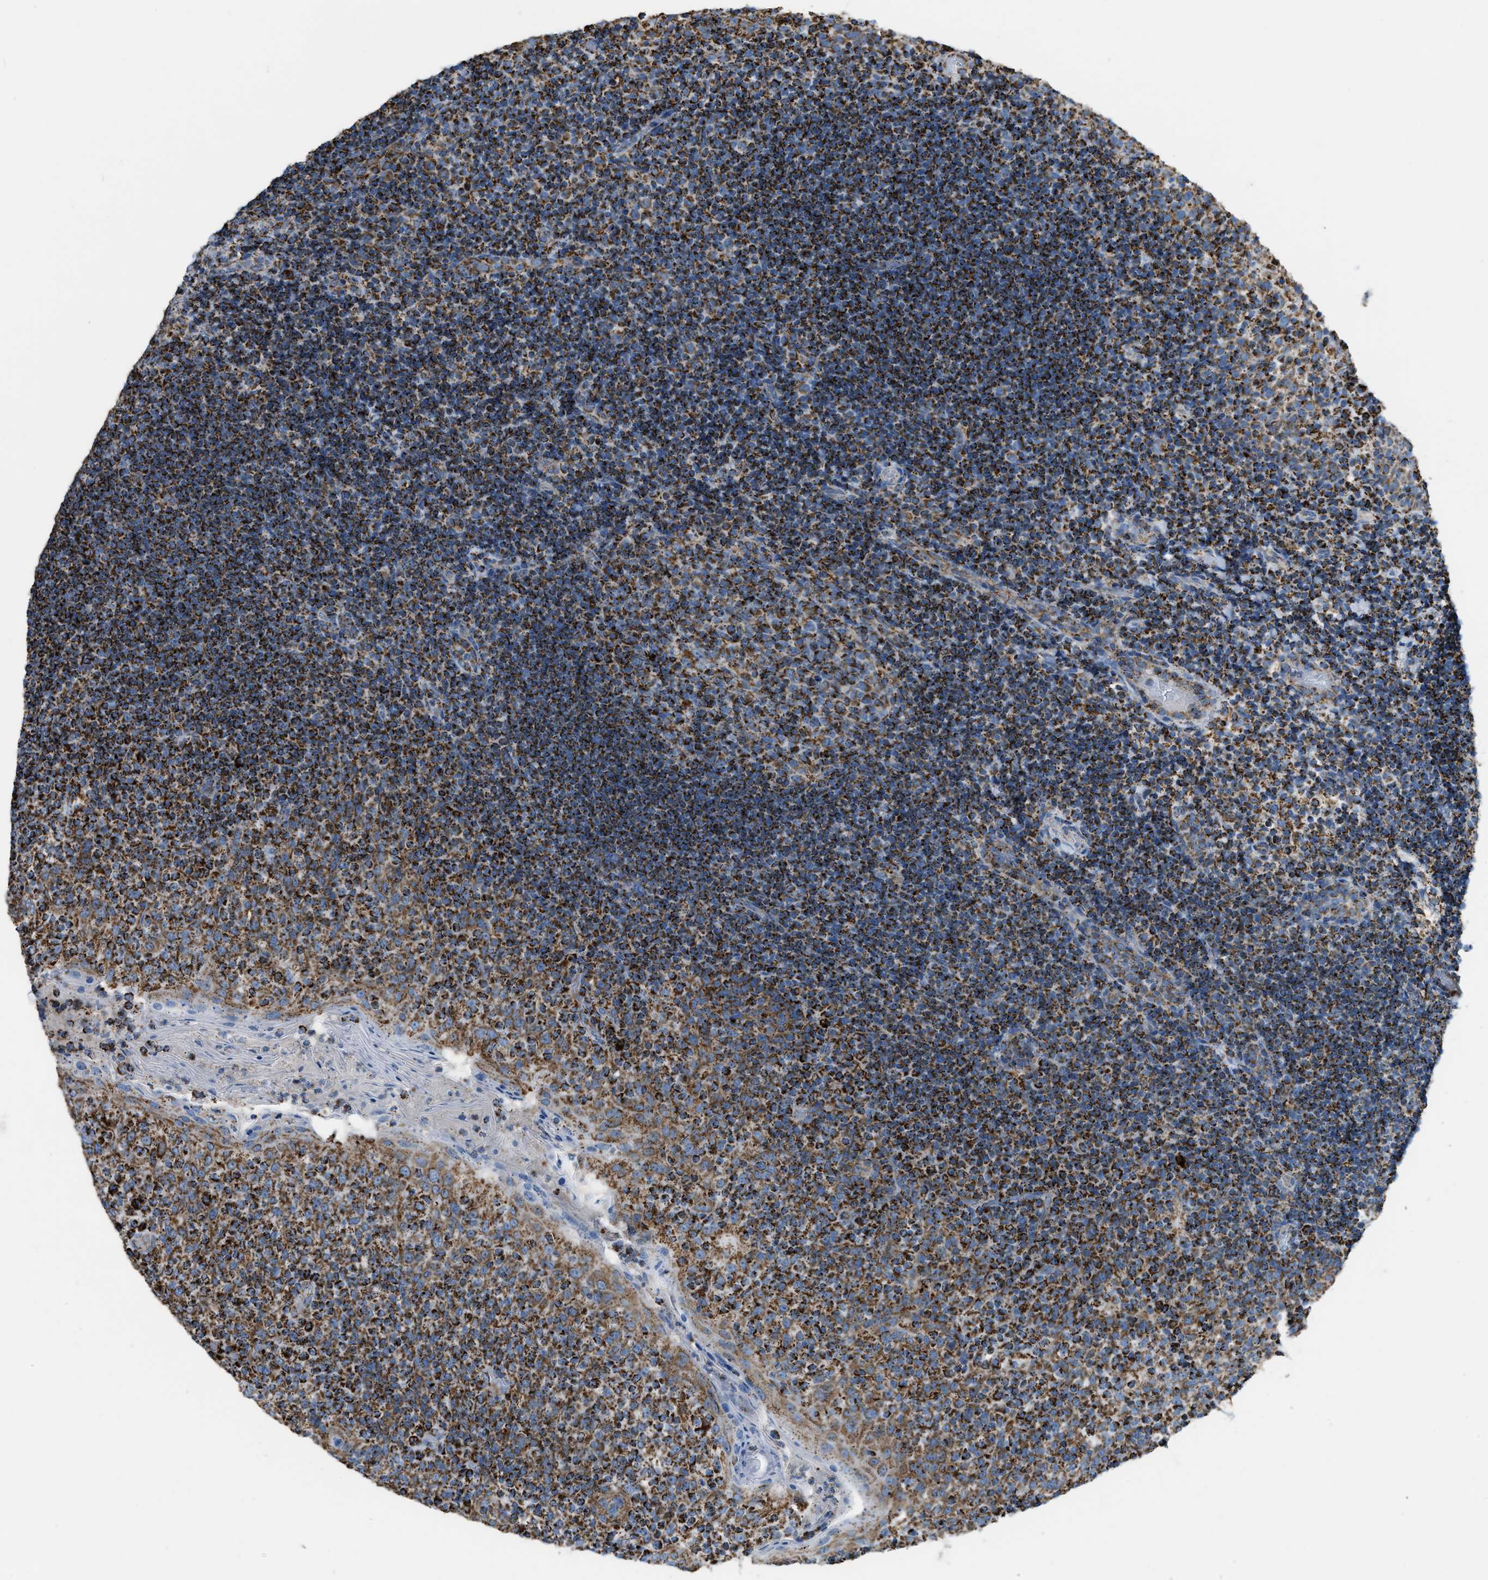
{"staining": {"intensity": "strong", "quantity": ">75%", "location": "cytoplasmic/membranous"}, "tissue": "tonsil", "cell_type": "Germinal center cells", "image_type": "normal", "snomed": [{"axis": "morphology", "description": "Normal tissue, NOS"}, {"axis": "topography", "description": "Tonsil"}], "caption": "About >75% of germinal center cells in normal tonsil reveal strong cytoplasmic/membranous protein expression as visualized by brown immunohistochemical staining.", "gene": "ETFB", "patient": {"sex": "female", "age": 19}}